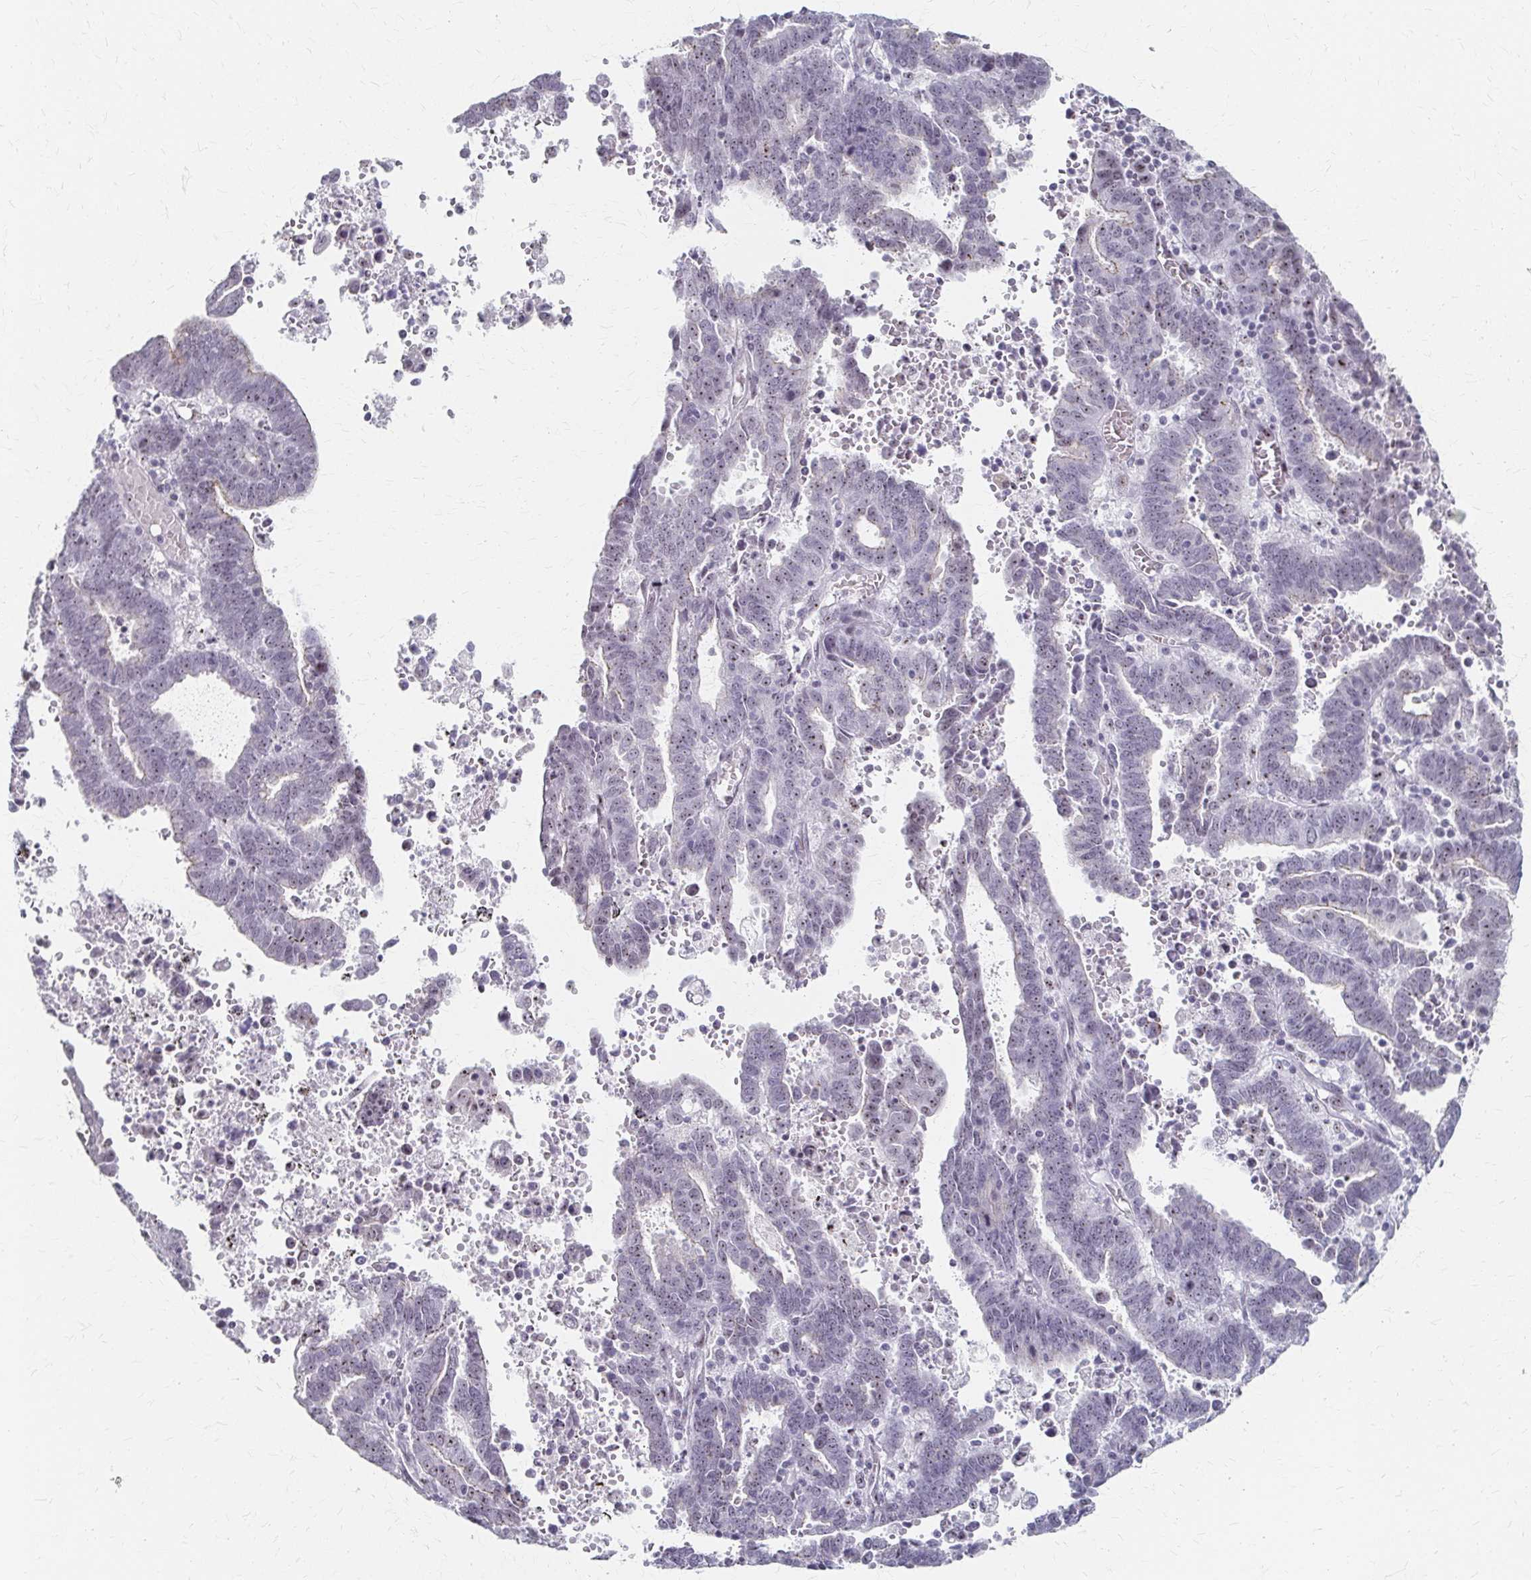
{"staining": {"intensity": "negative", "quantity": "none", "location": "none"}, "tissue": "endometrial cancer", "cell_type": "Tumor cells", "image_type": "cancer", "snomed": [{"axis": "morphology", "description": "Adenocarcinoma, NOS"}, {"axis": "topography", "description": "Uterus"}], "caption": "High magnification brightfield microscopy of endometrial cancer (adenocarcinoma) stained with DAB (3,3'-diaminobenzidine) (brown) and counterstained with hematoxylin (blue): tumor cells show no significant staining.", "gene": "PES1", "patient": {"sex": "female", "age": 83}}